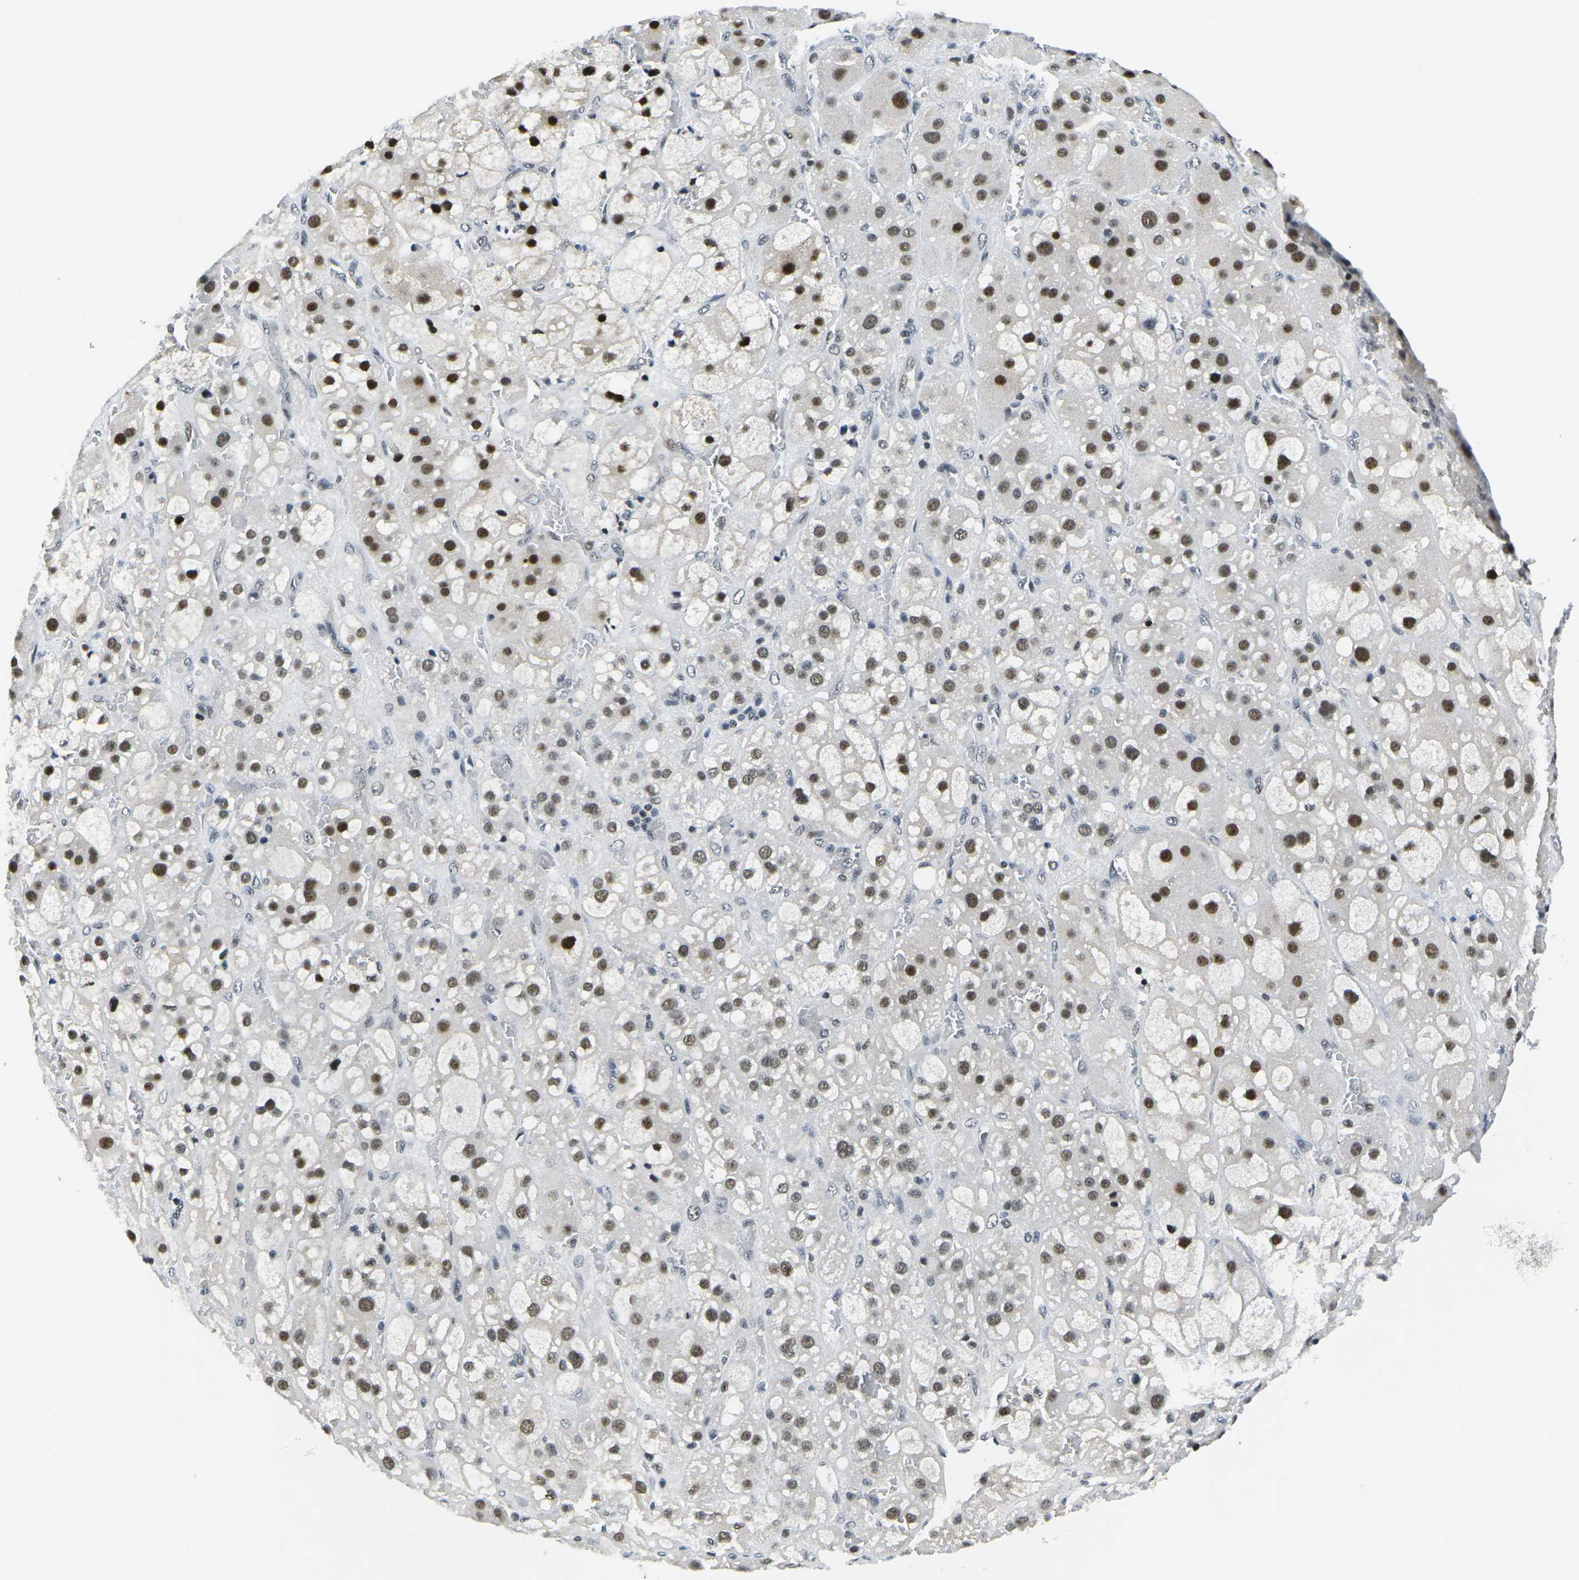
{"staining": {"intensity": "strong", "quantity": ">75%", "location": "nuclear"}, "tissue": "adrenal gland", "cell_type": "Glandular cells", "image_type": "normal", "snomed": [{"axis": "morphology", "description": "Normal tissue, NOS"}, {"axis": "topography", "description": "Adrenal gland"}], "caption": "IHC micrograph of normal adrenal gland stained for a protein (brown), which exhibits high levels of strong nuclear expression in approximately >75% of glandular cells.", "gene": "PRPF8", "patient": {"sex": "female", "age": 47}}